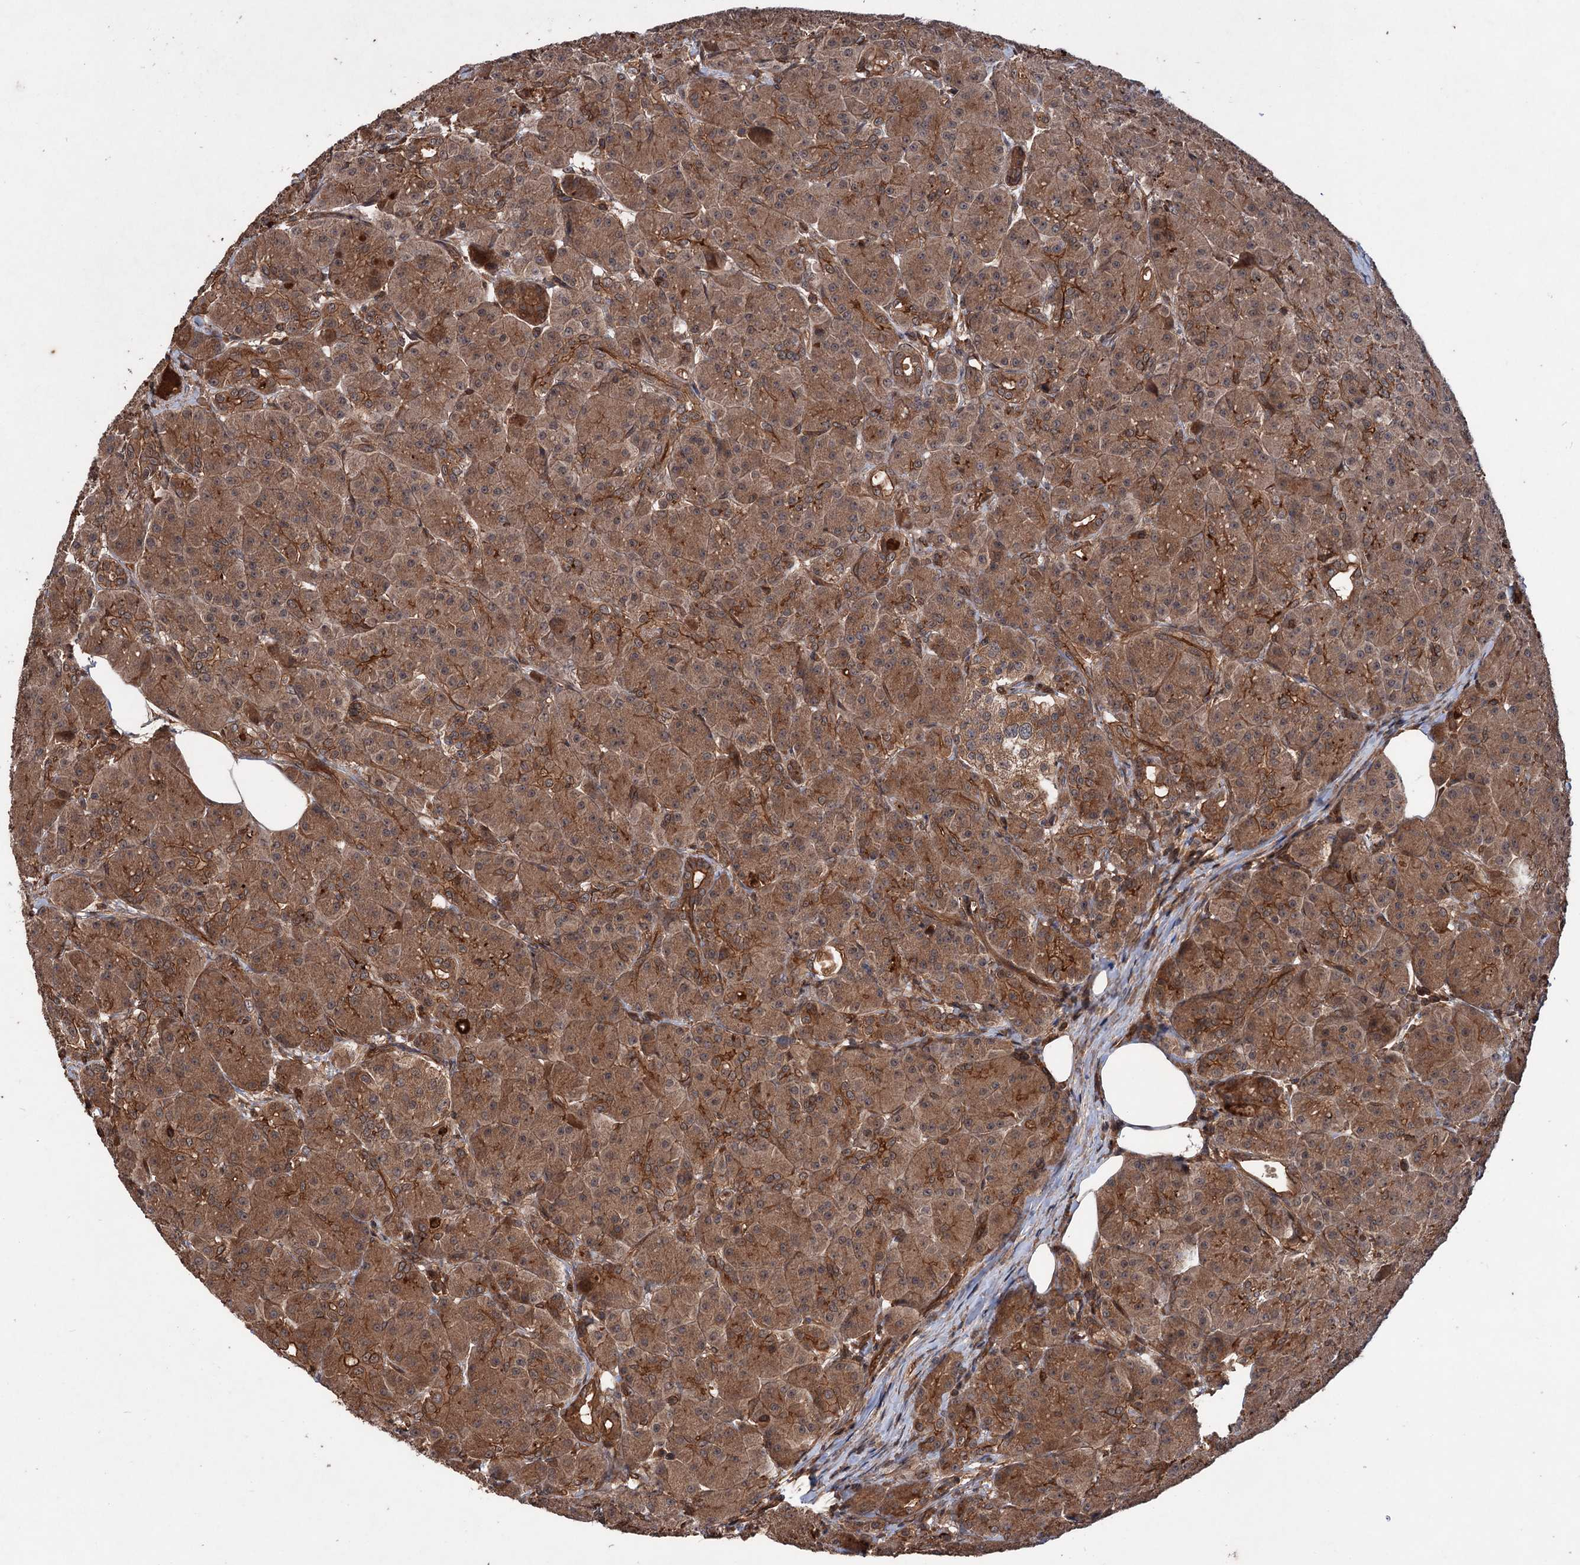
{"staining": {"intensity": "strong", "quantity": ">75%", "location": "cytoplasmic/membranous"}, "tissue": "pancreas", "cell_type": "Exocrine glandular cells", "image_type": "normal", "snomed": [{"axis": "morphology", "description": "Normal tissue, NOS"}, {"axis": "topography", "description": "Pancreas"}], "caption": "Exocrine glandular cells show strong cytoplasmic/membranous expression in approximately >75% of cells in unremarkable pancreas. (DAB IHC with brightfield microscopy, high magnification).", "gene": "ADK", "patient": {"sex": "male", "age": 63}}